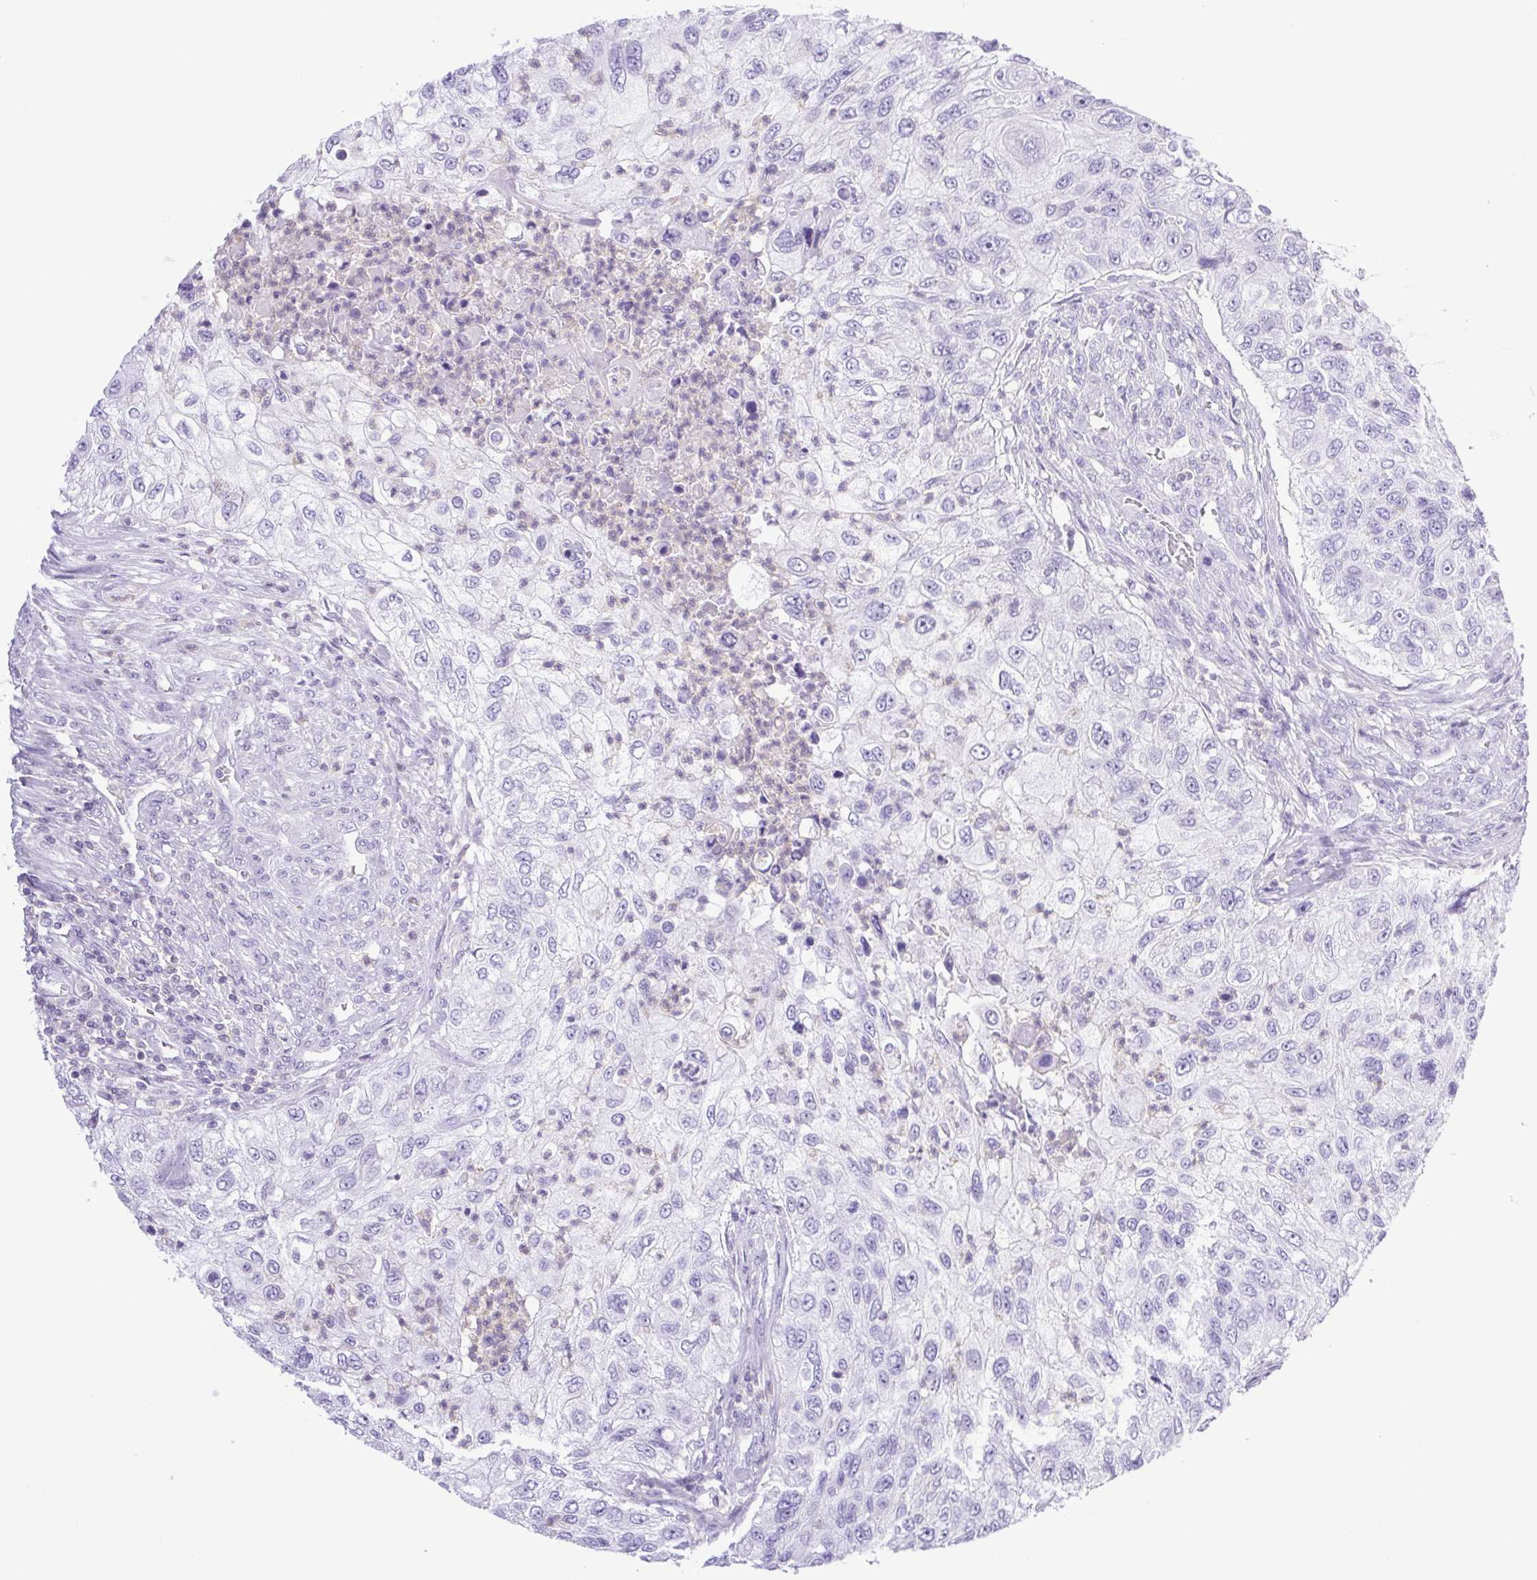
{"staining": {"intensity": "negative", "quantity": "none", "location": "none"}, "tissue": "urothelial cancer", "cell_type": "Tumor cells", "image_type": "cancer", "snomed": [{"axis": "morphology", "description": "Urothelial carcinoma, High grade"}, {"axis": "topography", "description": "Urinary bladder"}], "caption": "Urothelial cancer was stained to show a protein in brown. There is no significant staining in tumor cells.", "gene": "SYNPR", "patient": {"sex": "female", "age": 60}}